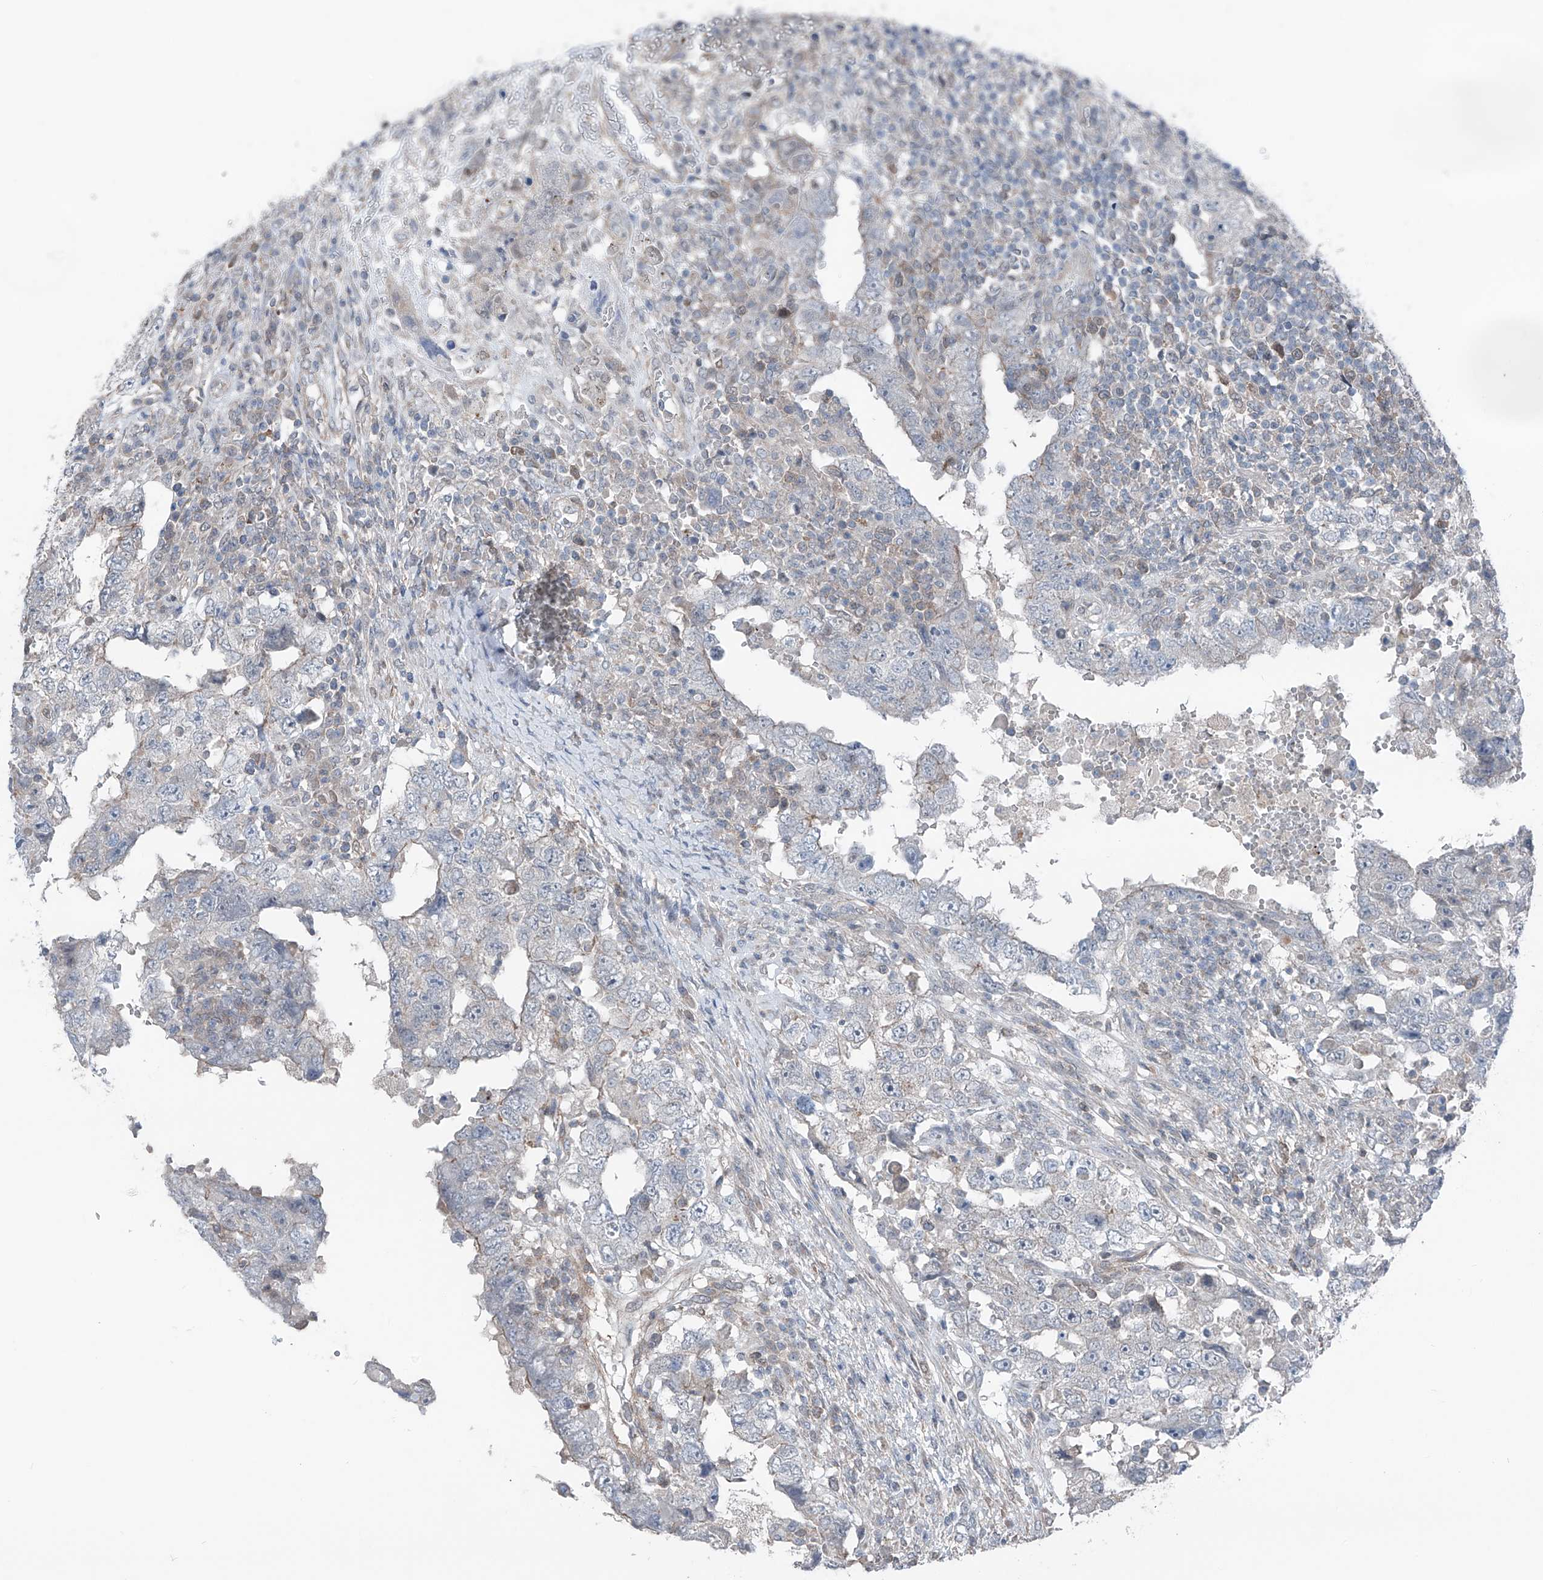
{"staining": {"intensity": "negative", "quantity": "none", "location": "none"}, "tissue": "testis cancer", "cell_type": "Tumor cells", "image_type": "cancer", "snomed": [{"axis": "morphology", "description": "Carcinoma, Embryonal, NOS"}, {"axis": "topography", "description": "Testis"}], "caption": "IHC of testis cancer (embryonal carcinoma) displays no positivity in tumor cells. The staining is performed using DAB brown chromogen with nuclei counter-stained in using hematoxylin.", "gene": "HSPB11", "patient": {"sex": "male", "age": 26}}